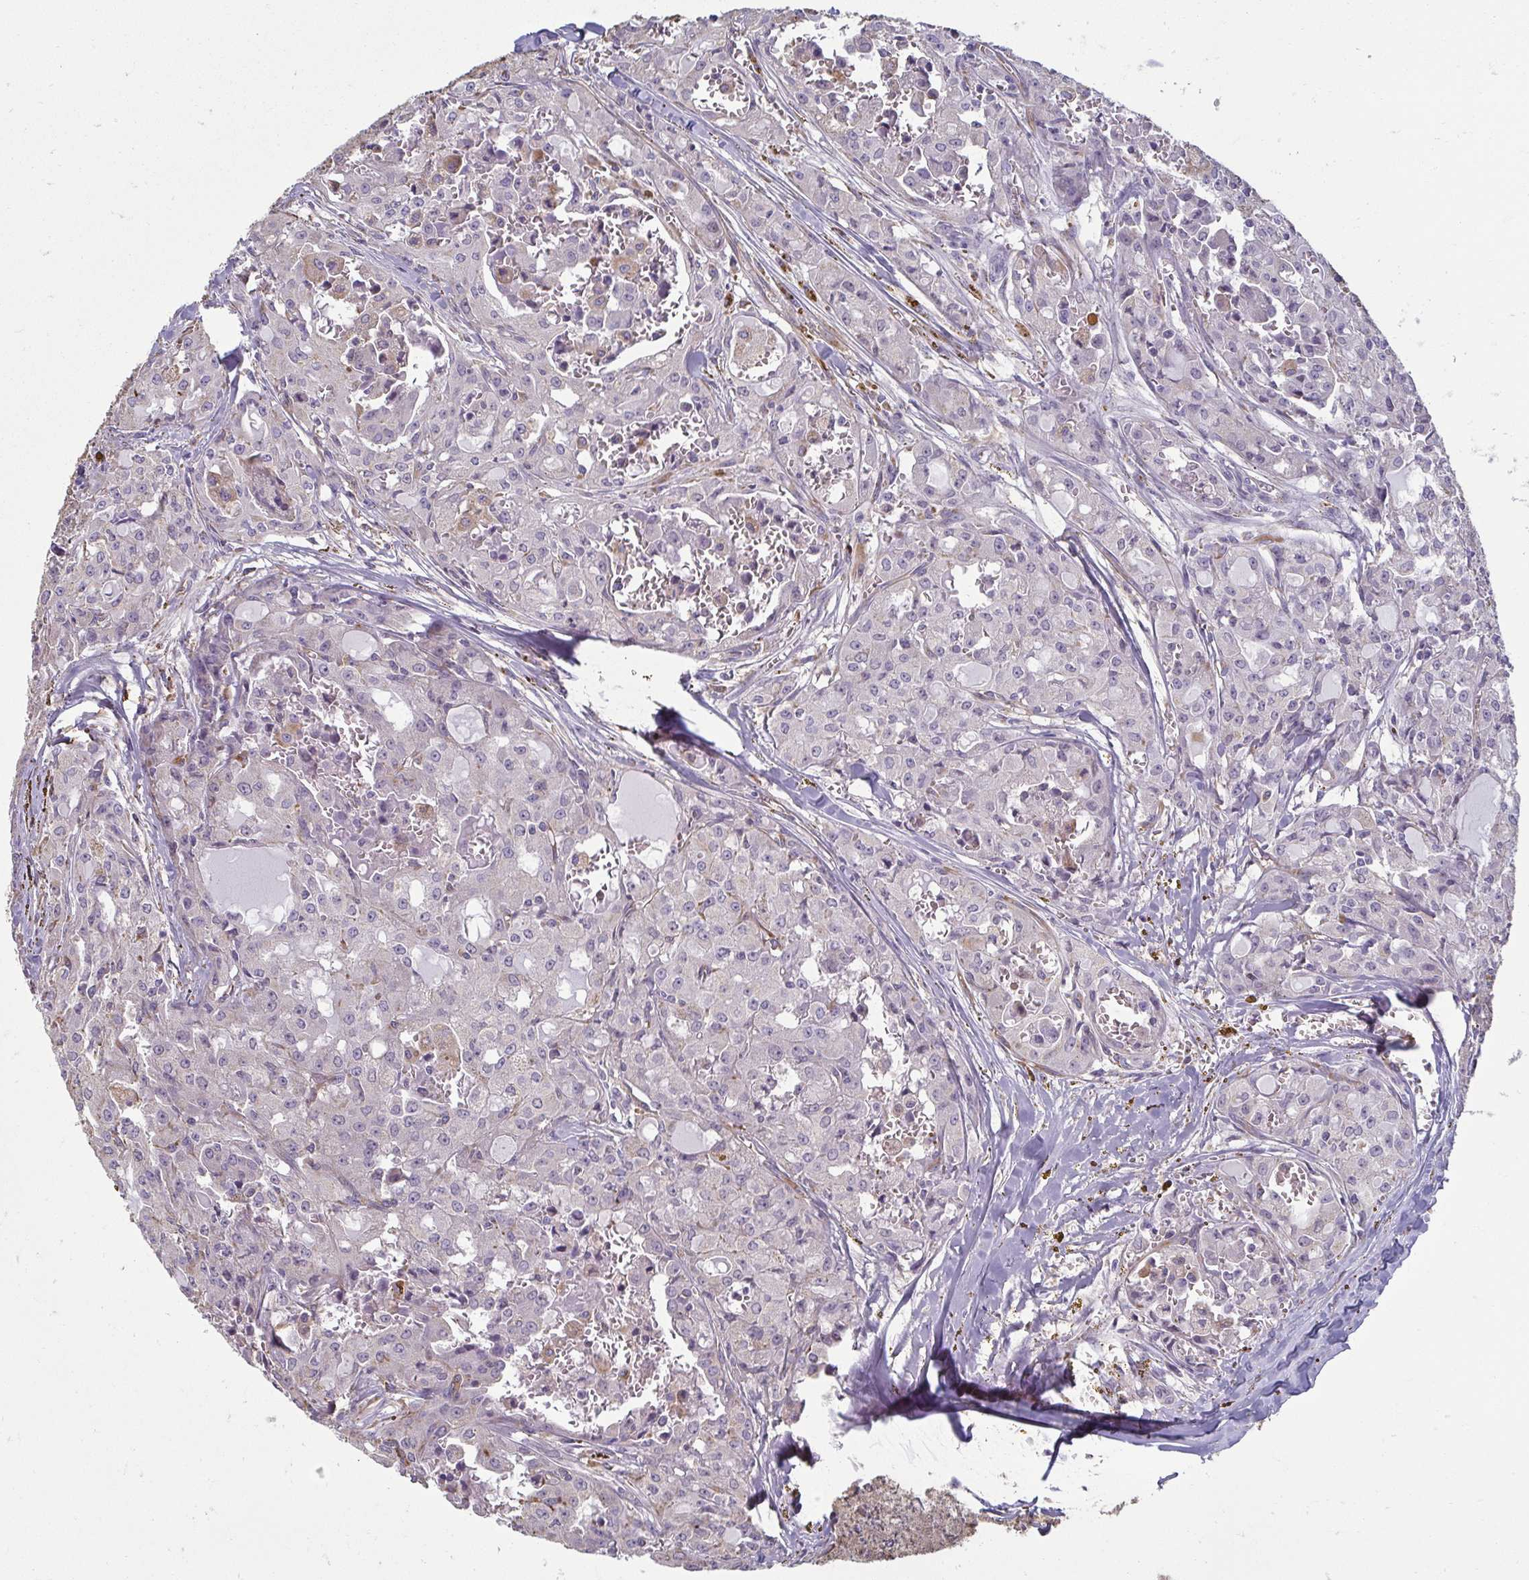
{"staining": {"intensity": "negative", "quantity": "none", "location": "none"}, "tissue": "head and neck cancer", "cell_type": "Tumor cells", "image_type": "cancer", "snomed": [{"axis": "morphology", "description": "Adenocarcinoma, NOS"}, {"axis": "topography", "description": "Head-Neck"}], "caption": "High magnification brightfield microscopy of head and neck cancer stained with DAB (3,3'-diaminobenzidine) (brown) and counterstained with hematoxylin (blue): tumor cells show no significant positivity.", "gene": "PDE2A", "patient": {"sex": "male", "age": 64}}